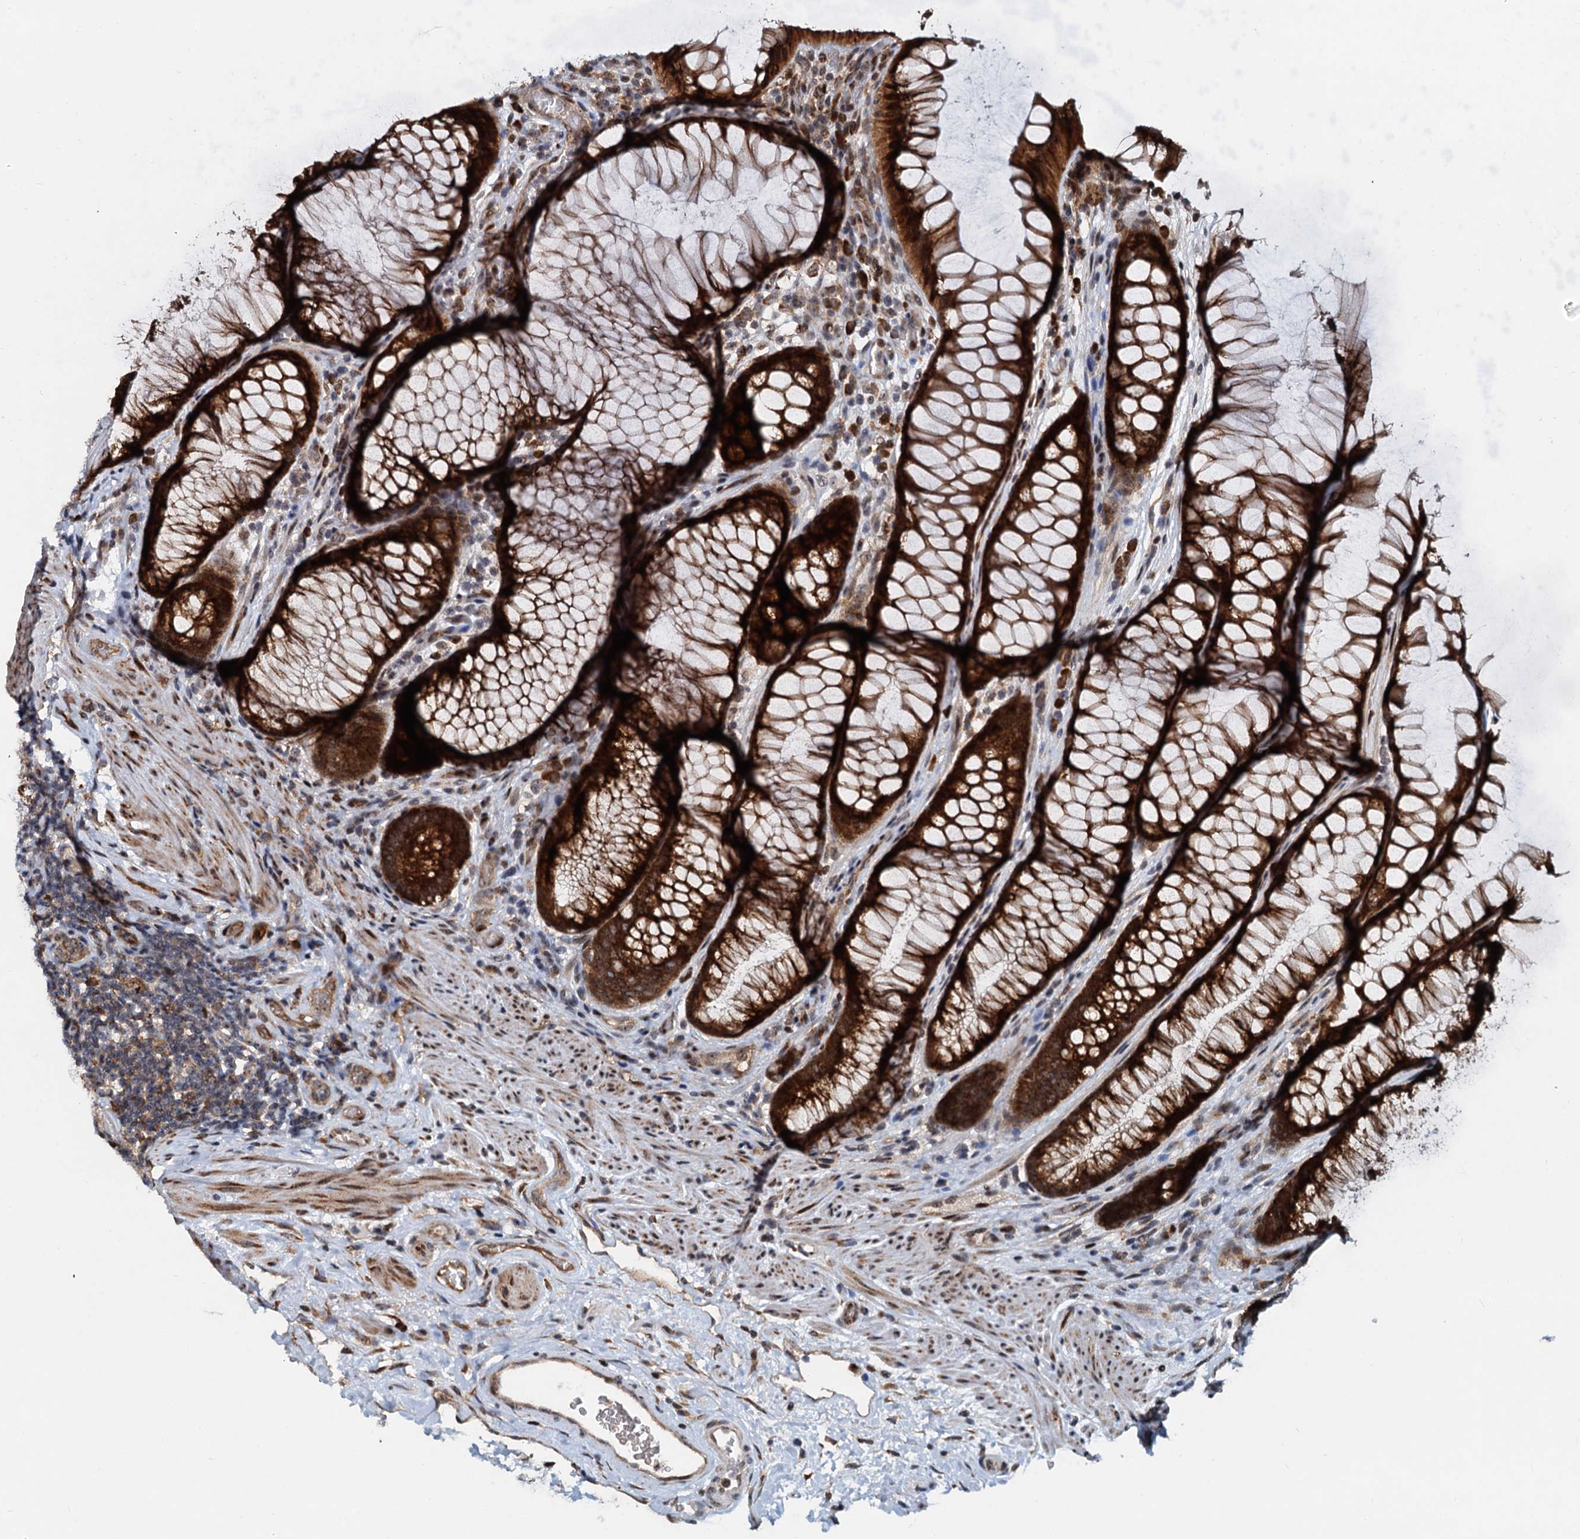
{"staining": {"intensity": "weak", "quantity": ">75%", "location": "cytoplasmic/membranous"}, "tissue": "colon", "cell_type": "Endothelial cells", "image_type": "normal", "snomed": [{"axis": "morphology", "description": "Normal tissue, NOS"}, {"axis": "topography", "description": "Colon"}], "caption": "This image reveals IHC staining of unremarkable human colon, with low weak cytoplasmic/membranous expression in about >75% of endothelial cells.", "gene": "DNAJC21", "patient": {"sex": "female", "age": 82}}